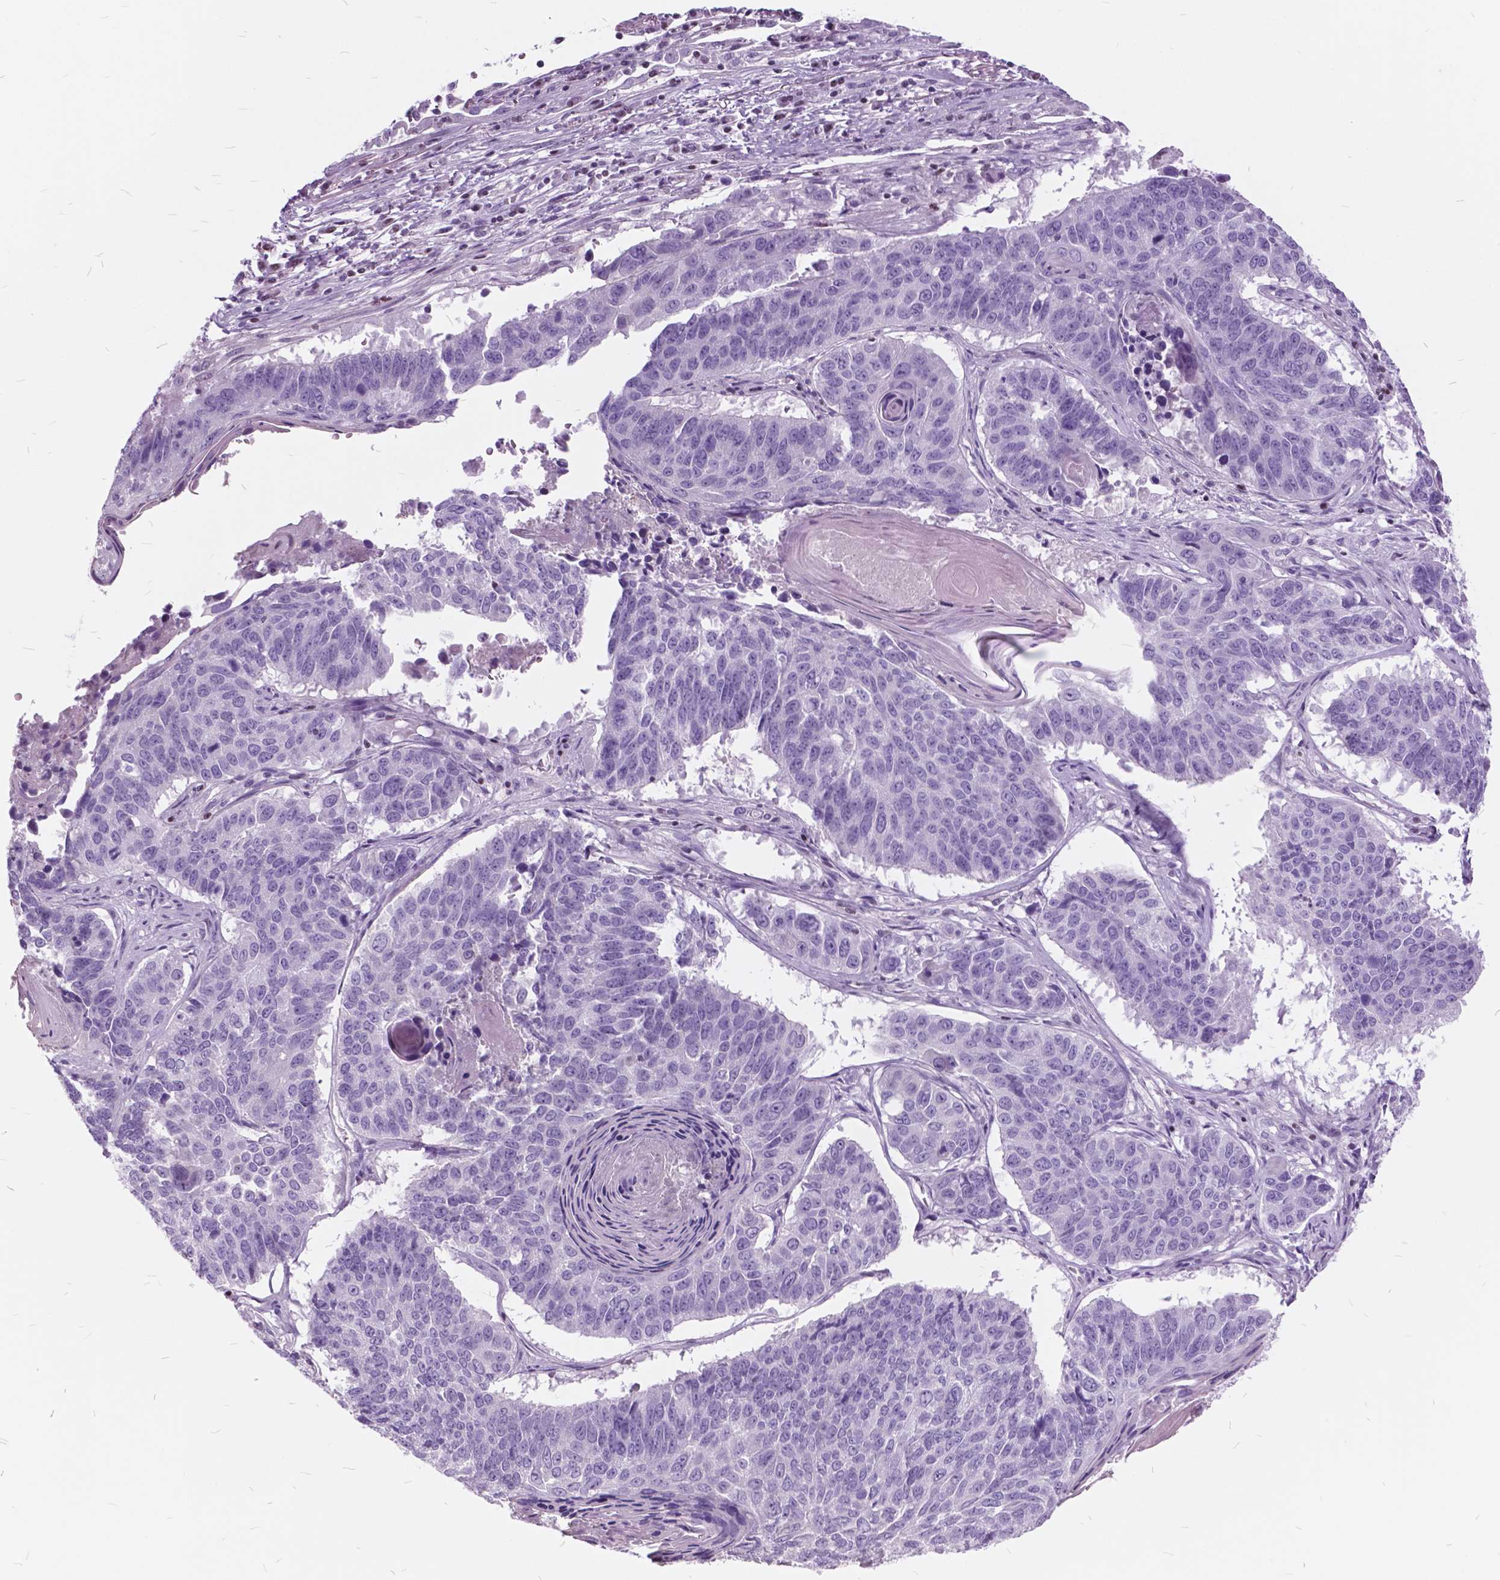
{"staining": {"intensity": "negative", "quantity": "none", "location": "none"}, "tissue": "lung cancer", "cell_type": "Tumor cells", "image_type": "cancer", "snomed": [{"axis": "morphology", "description": "Squamous cell carcinoma, NOS"}, {"axis": "topography", "description": "Lung"}], "caption": "IHC histopathology image of neoplastic tissue: human lung squamous cell carcinoma stained with DAB (3,3'-diaminobenzidine) reveals no significant protein expression in tumor cells.", "gene": "SP140", "patient": {"sex": "male", "age": 73}}